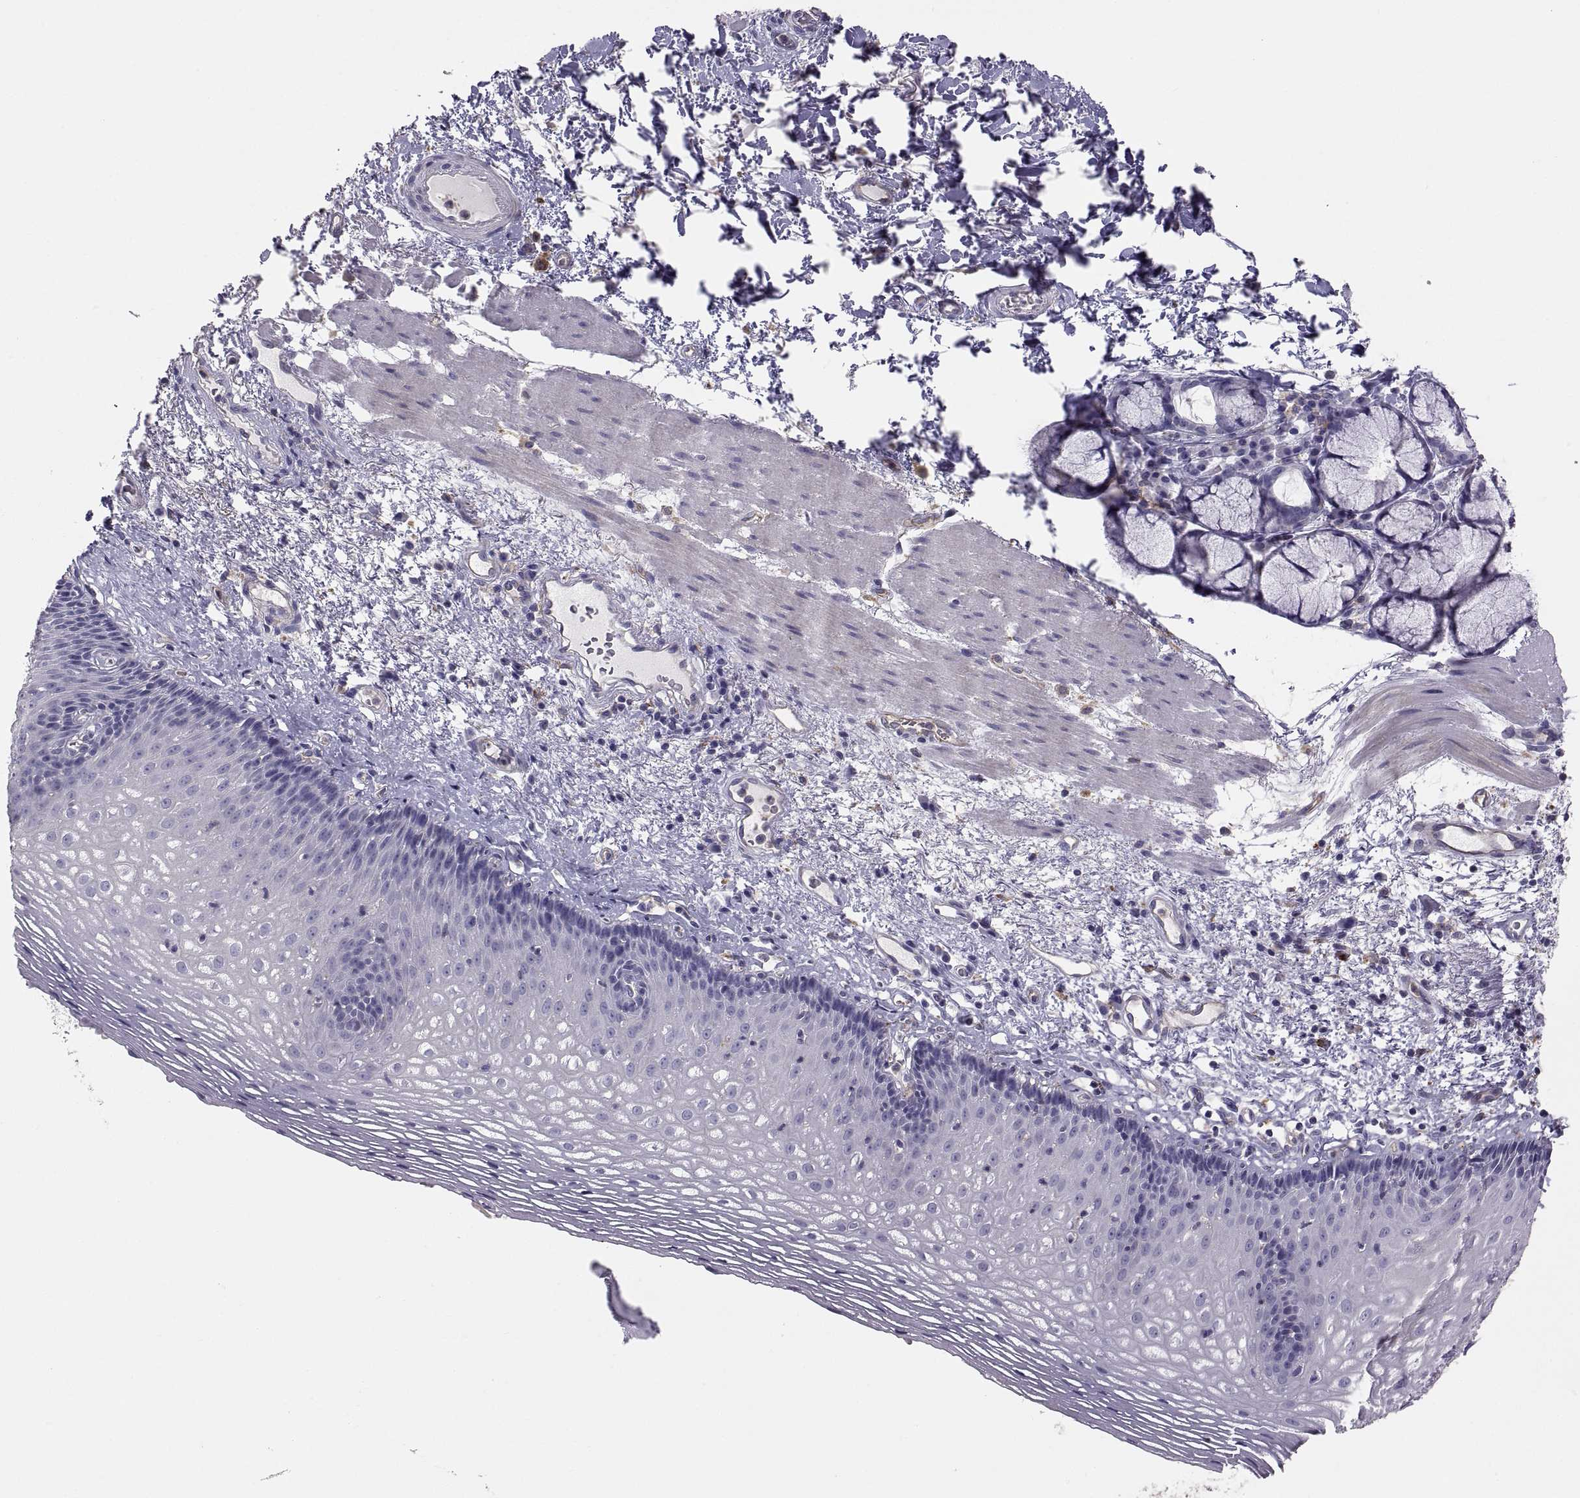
{"staining": {"intensity": "negative", "quantity": "none", "location": "none"}, "tissue": "esophagus", "cell_type": "Squamous epithelial cells", "image_type": "normal", "snomed": [{"axis": "morphology", "description": "Normal tissue, NOS"}, {"axis": "topography", "description": "Esophagus"}], "caption": "Squamous epithelial cells show no significant positivity in normal esophagus. The staining was performed using DAB (3,3'-diaminobenzidine) to visualize the protein expression in brown, while the nuclei were stained in blue with hematoxylin (Magnification: 20x).", "gene": "RALB", "patient": {"sex": "male", "age": 76}}